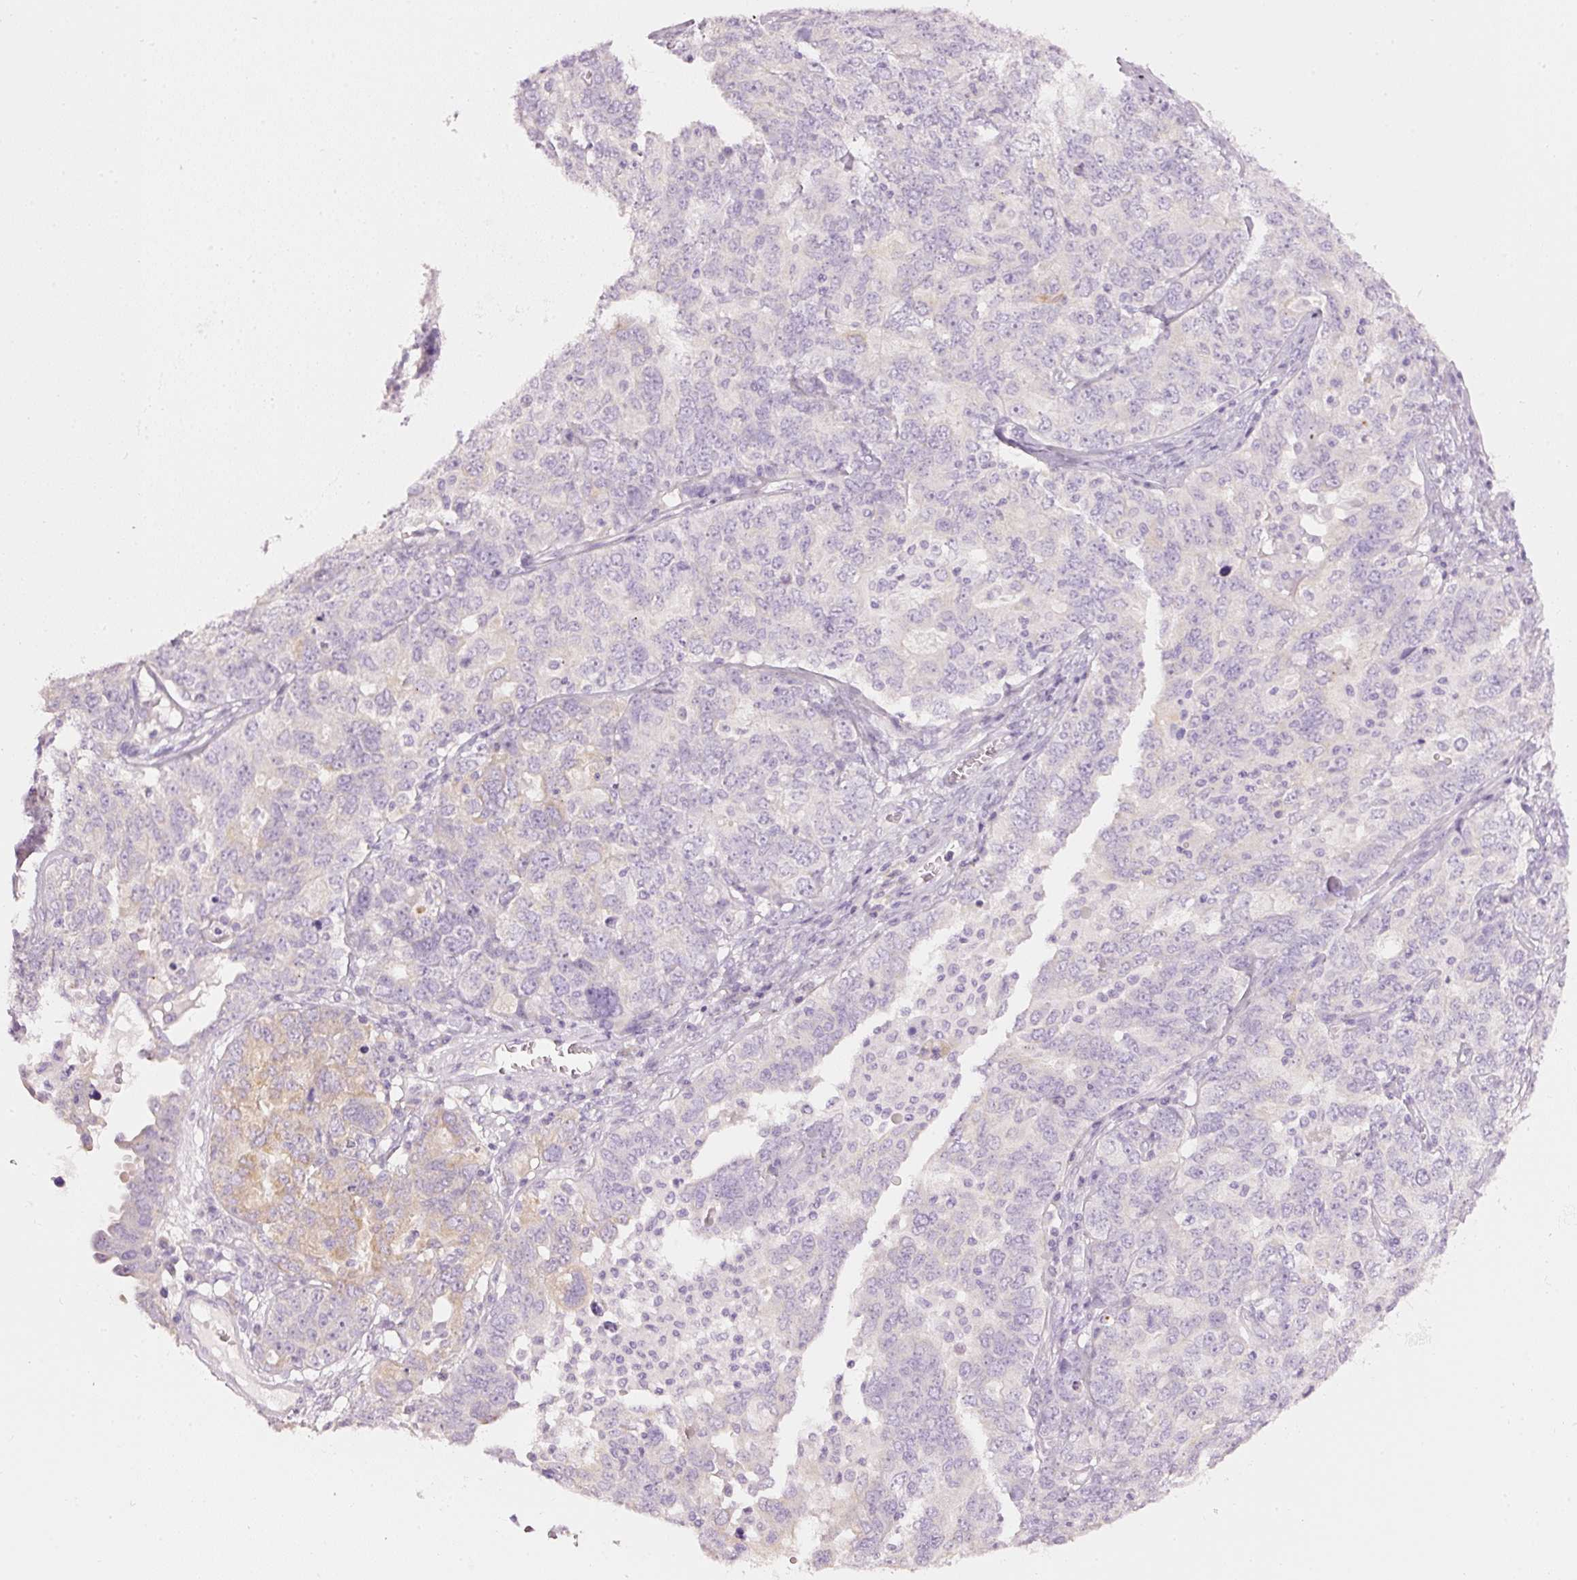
{"staining": {"intensity": "weak", "quantity": "<25%", "location": "cytoplasmic/membranous"}, "tissue": "ovarian cancer", "cell_type": "Tumor cells", "image_type": "cancer", "snomed": [{"axis": "morphology", "description": "Carcinoma, endometroid"}, {"axis": "topography", "description": "Ovary"}], "caption": "This photomicrograph is of endometroid carcinoma (ovarian) stained with immunohistochemistry (IHC) to label a protein in brown with the nuclei are counter-stained blue. There is no positivity in tumor cells.", "gene": "PDXDC1", "patient": {"sex": "female", "age": 62}}